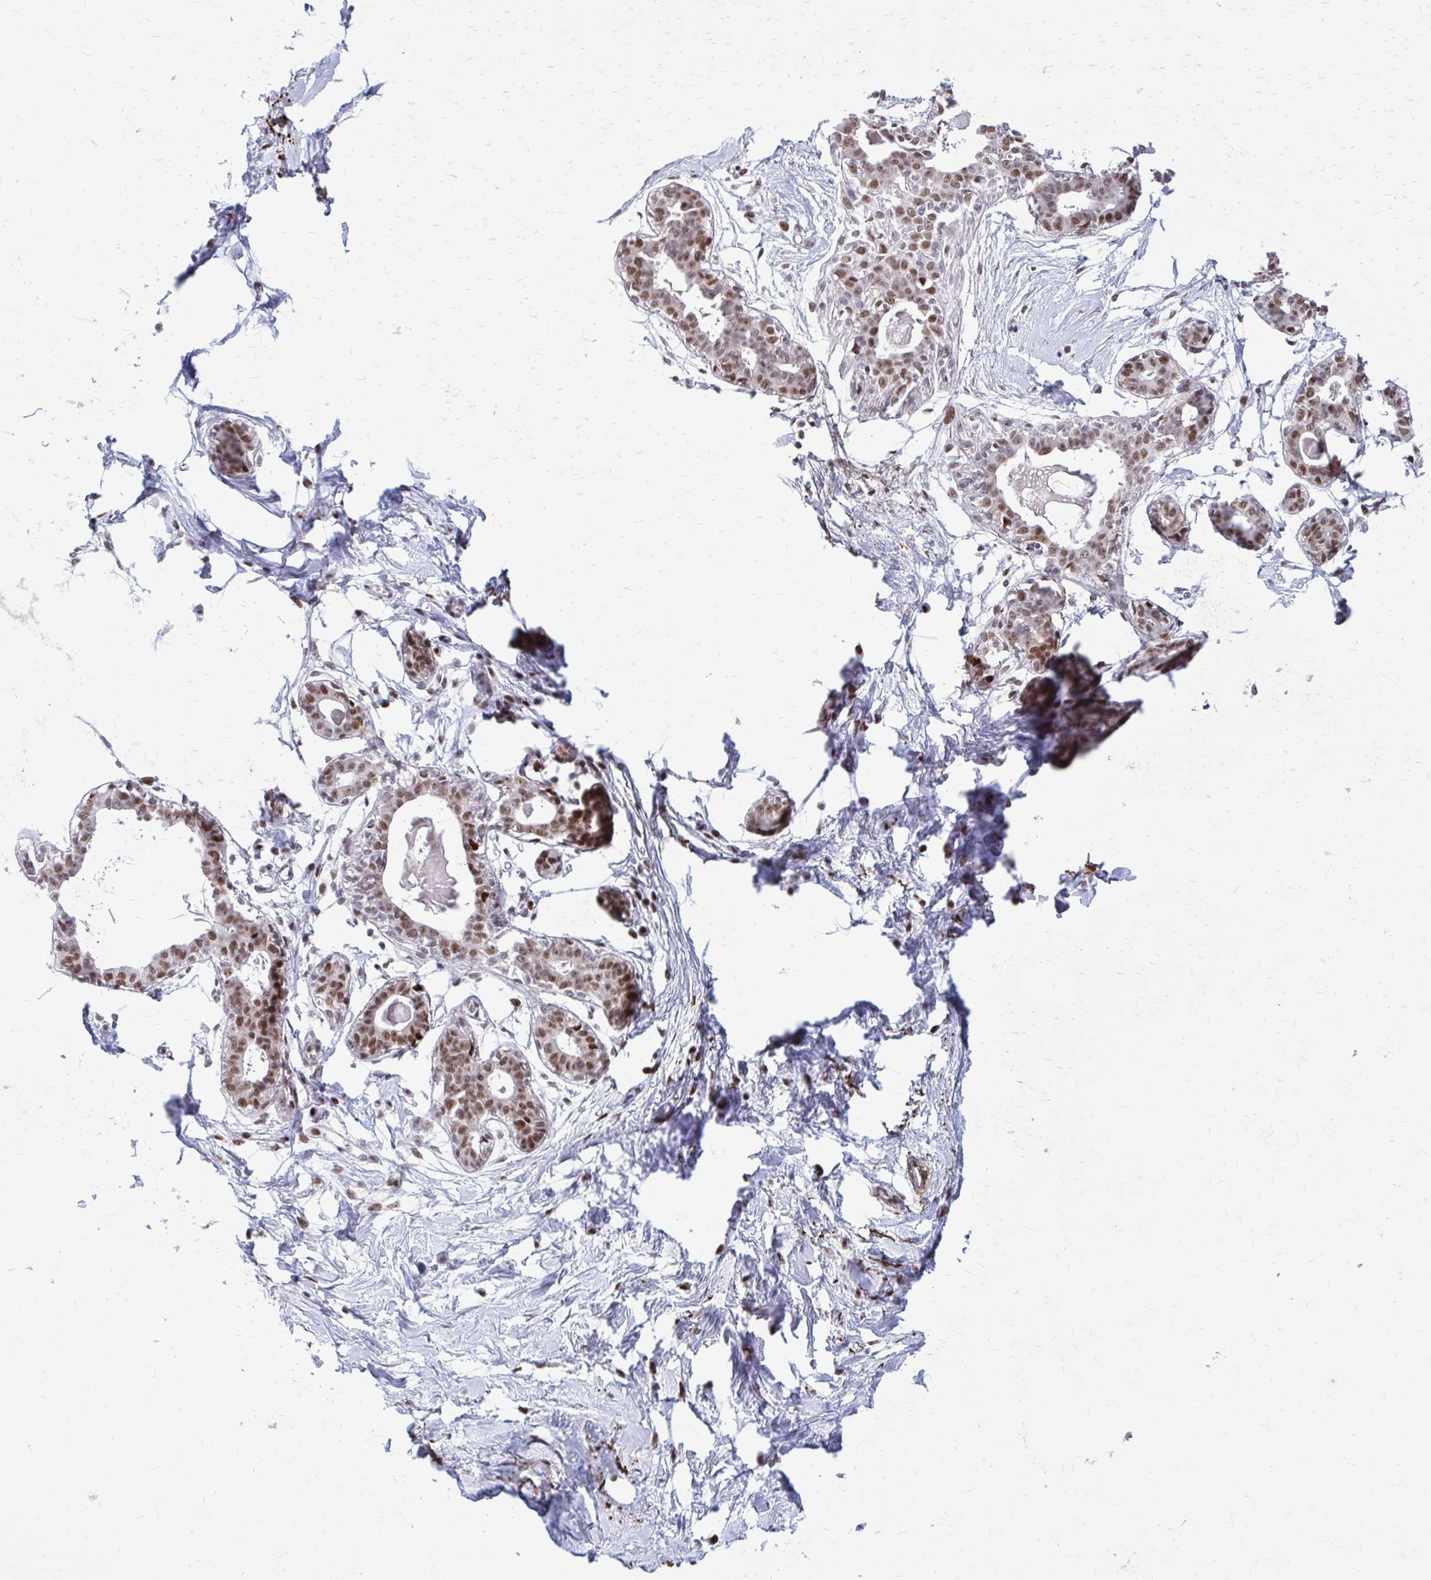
{"staining": {"intensity": "negative", "quantity": "none", "location": "none"}, "tissue": "breast", "cell_type": "Adipocytes", "image_type": "normal", "snomed": [{"axis": "morphology", "description": "Normal tissue, NOS"}, {"axis": "topography", "description": "Breast"}], "caption": "Immunohistochemistry image of benign human breast stained for a protein (brown), which shows no staining in adipocytes. (DAB immunohistochemistry (IHC) with hematoxylin counter stain).", "gene": "PSME4", "patient": {"sex": "female", "age": 45}}